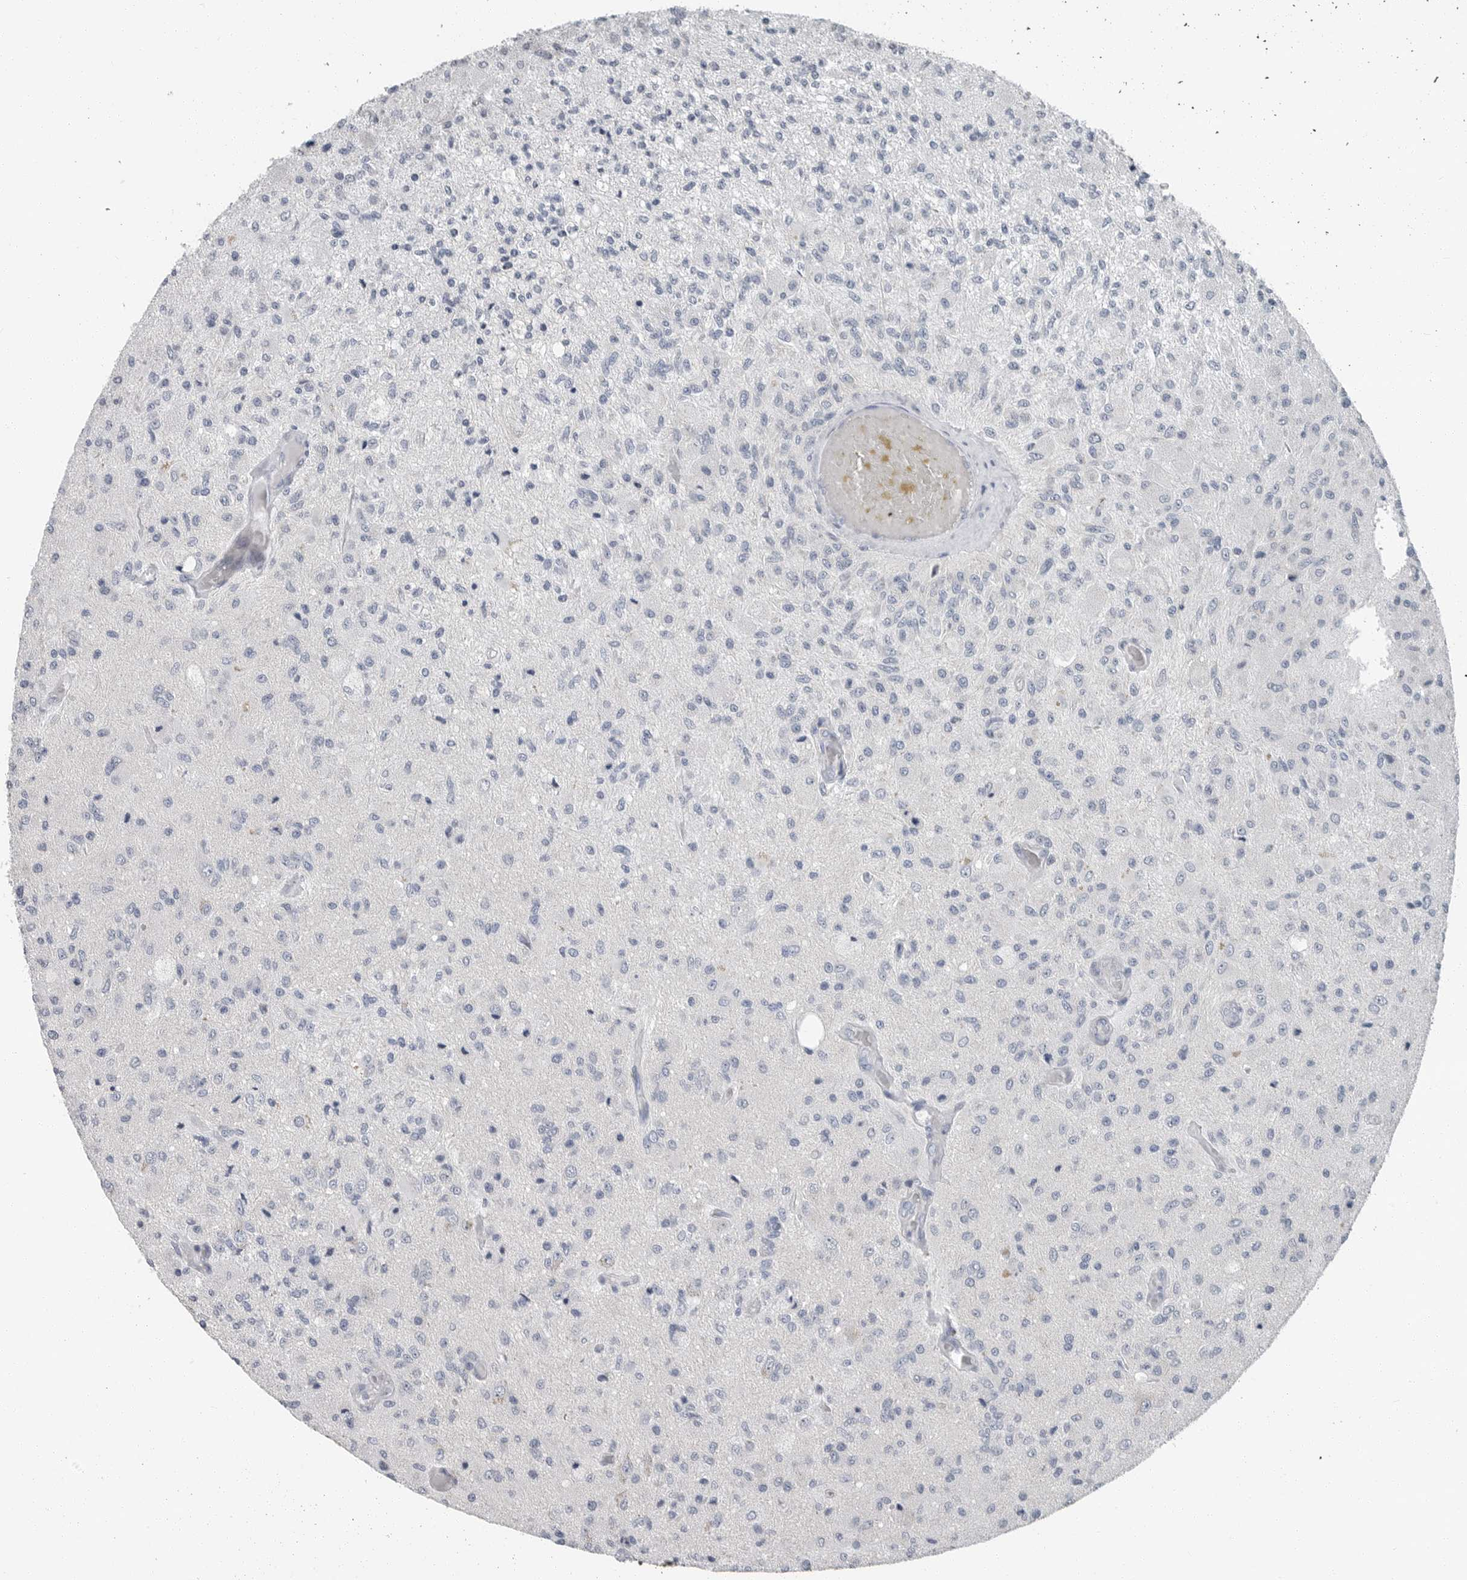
{"staining": {"intensity": "negative", "quantity": "none", "location": "none"}, "tissue": "glioma", "cell_type": "Tumor cells", "image_type": "cancer", "snomed": [{"axis": "morphology", "description": "Normal tissue, NOS"}, {"axis": "morphology", "description": "Glioma, malignant, High grade"}, {"axis": "topography", "description": "Cerebral cortex"}], "caption": "Immunohistochemistry image of neoplastic tissue: human glioma stained with DAB shows no significant protein staining in tumor cells.", "gene": "PLN", "patient": {"sex": "male", "age": 77}}